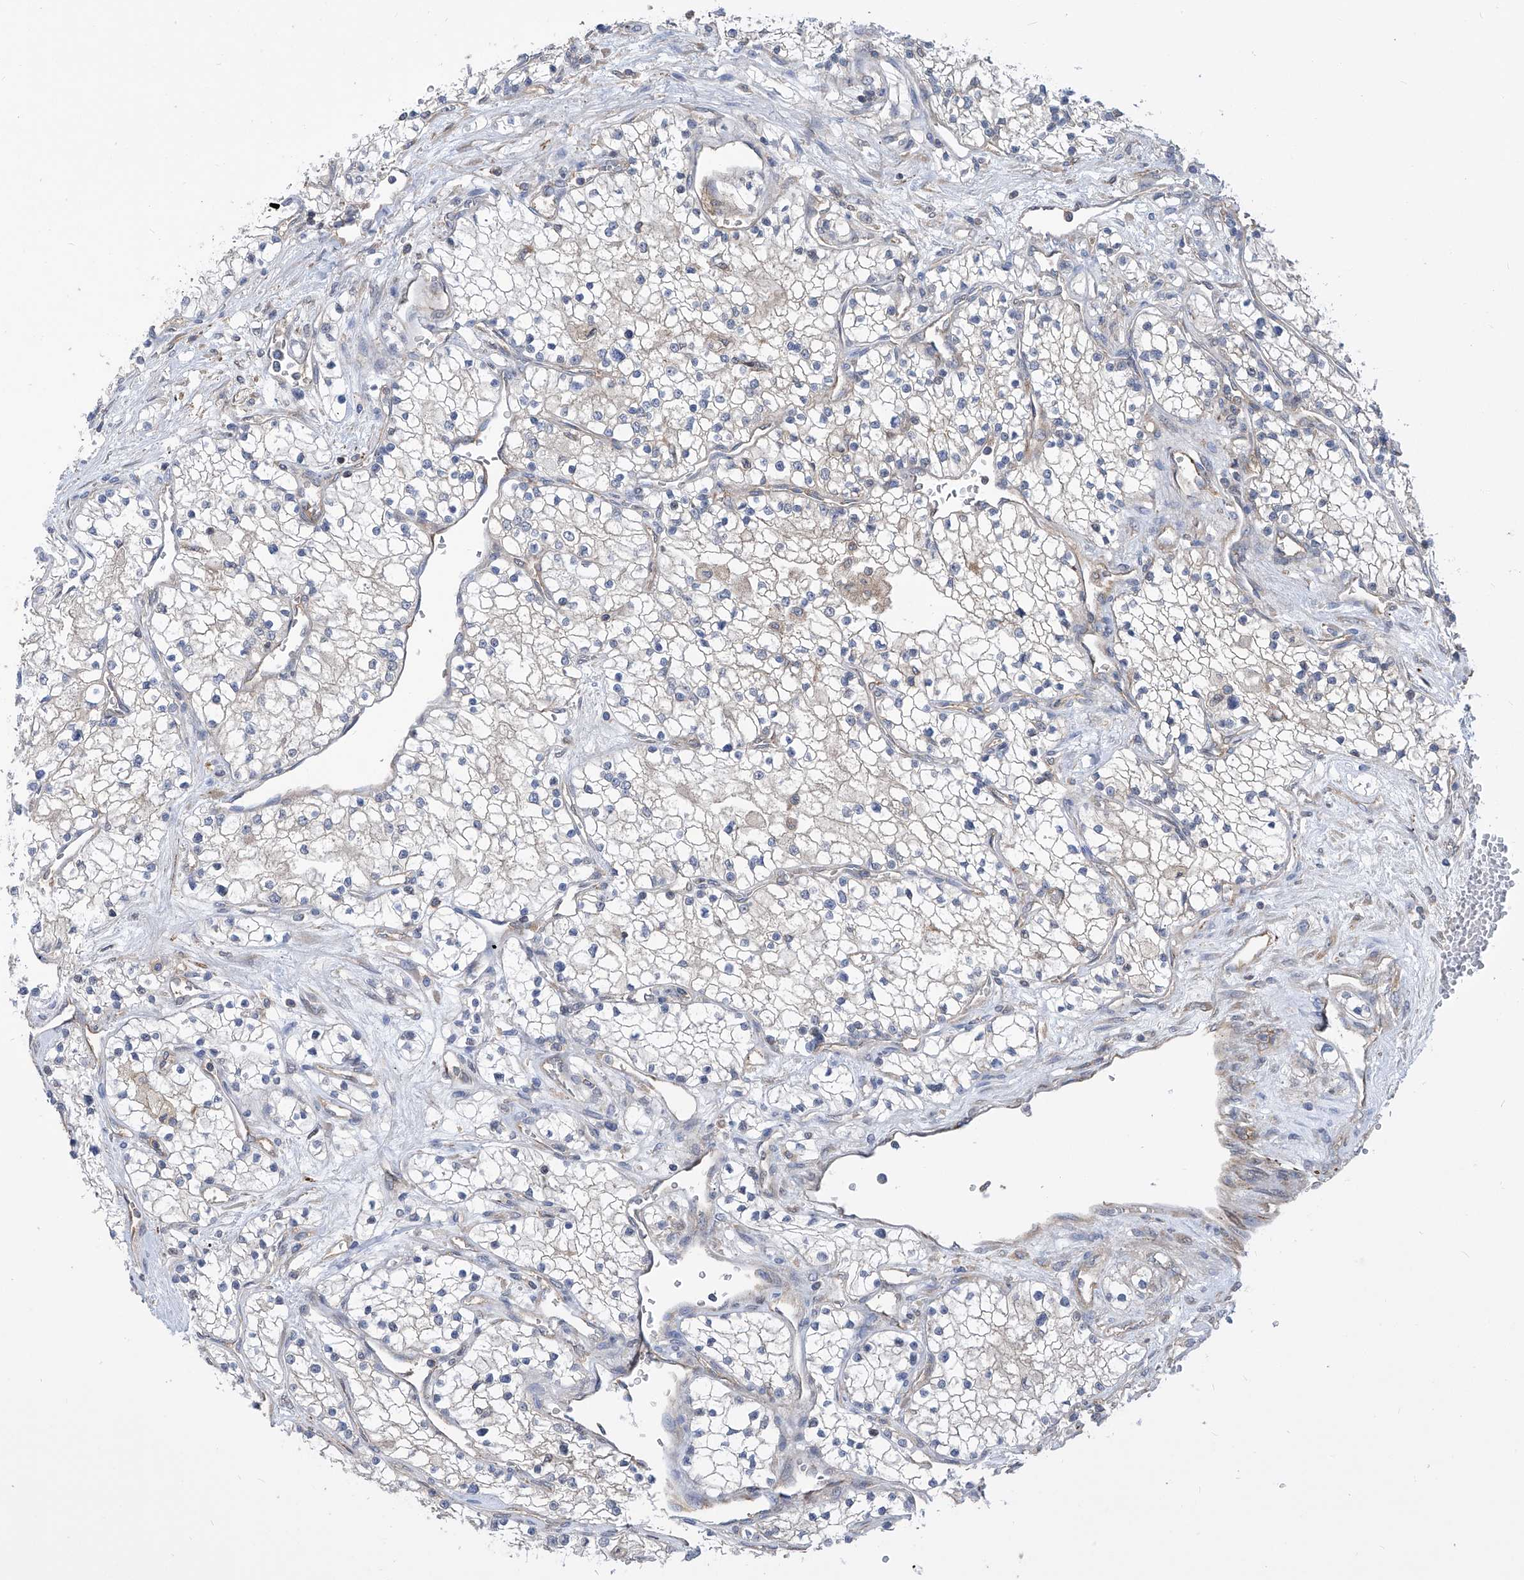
{"staining": {"intensity": "negative", "quantity": "none", "location": "none"}, "tissue": "renal cancer", "cell_type": "Tumor cells", "image_type": "cancer", "snomed": [{"axis": "morphology", "description": "Normal tissue, NOS"}, {"axis": "morphology", "description": "Adenocarcinoma, NOS"}, {"axis": "topography", "description": "Kidney"}], "caption": "Immunohistochemistry (IHC) histopathology image of human renal adenocarcinoma stained for a protein (brown), which demonstrates no expression in tumor cells. (IHC, brightfield microscopy, high magnification).", "gene": "EIF3M", "patient": {"sex": "male", "age": 68}}